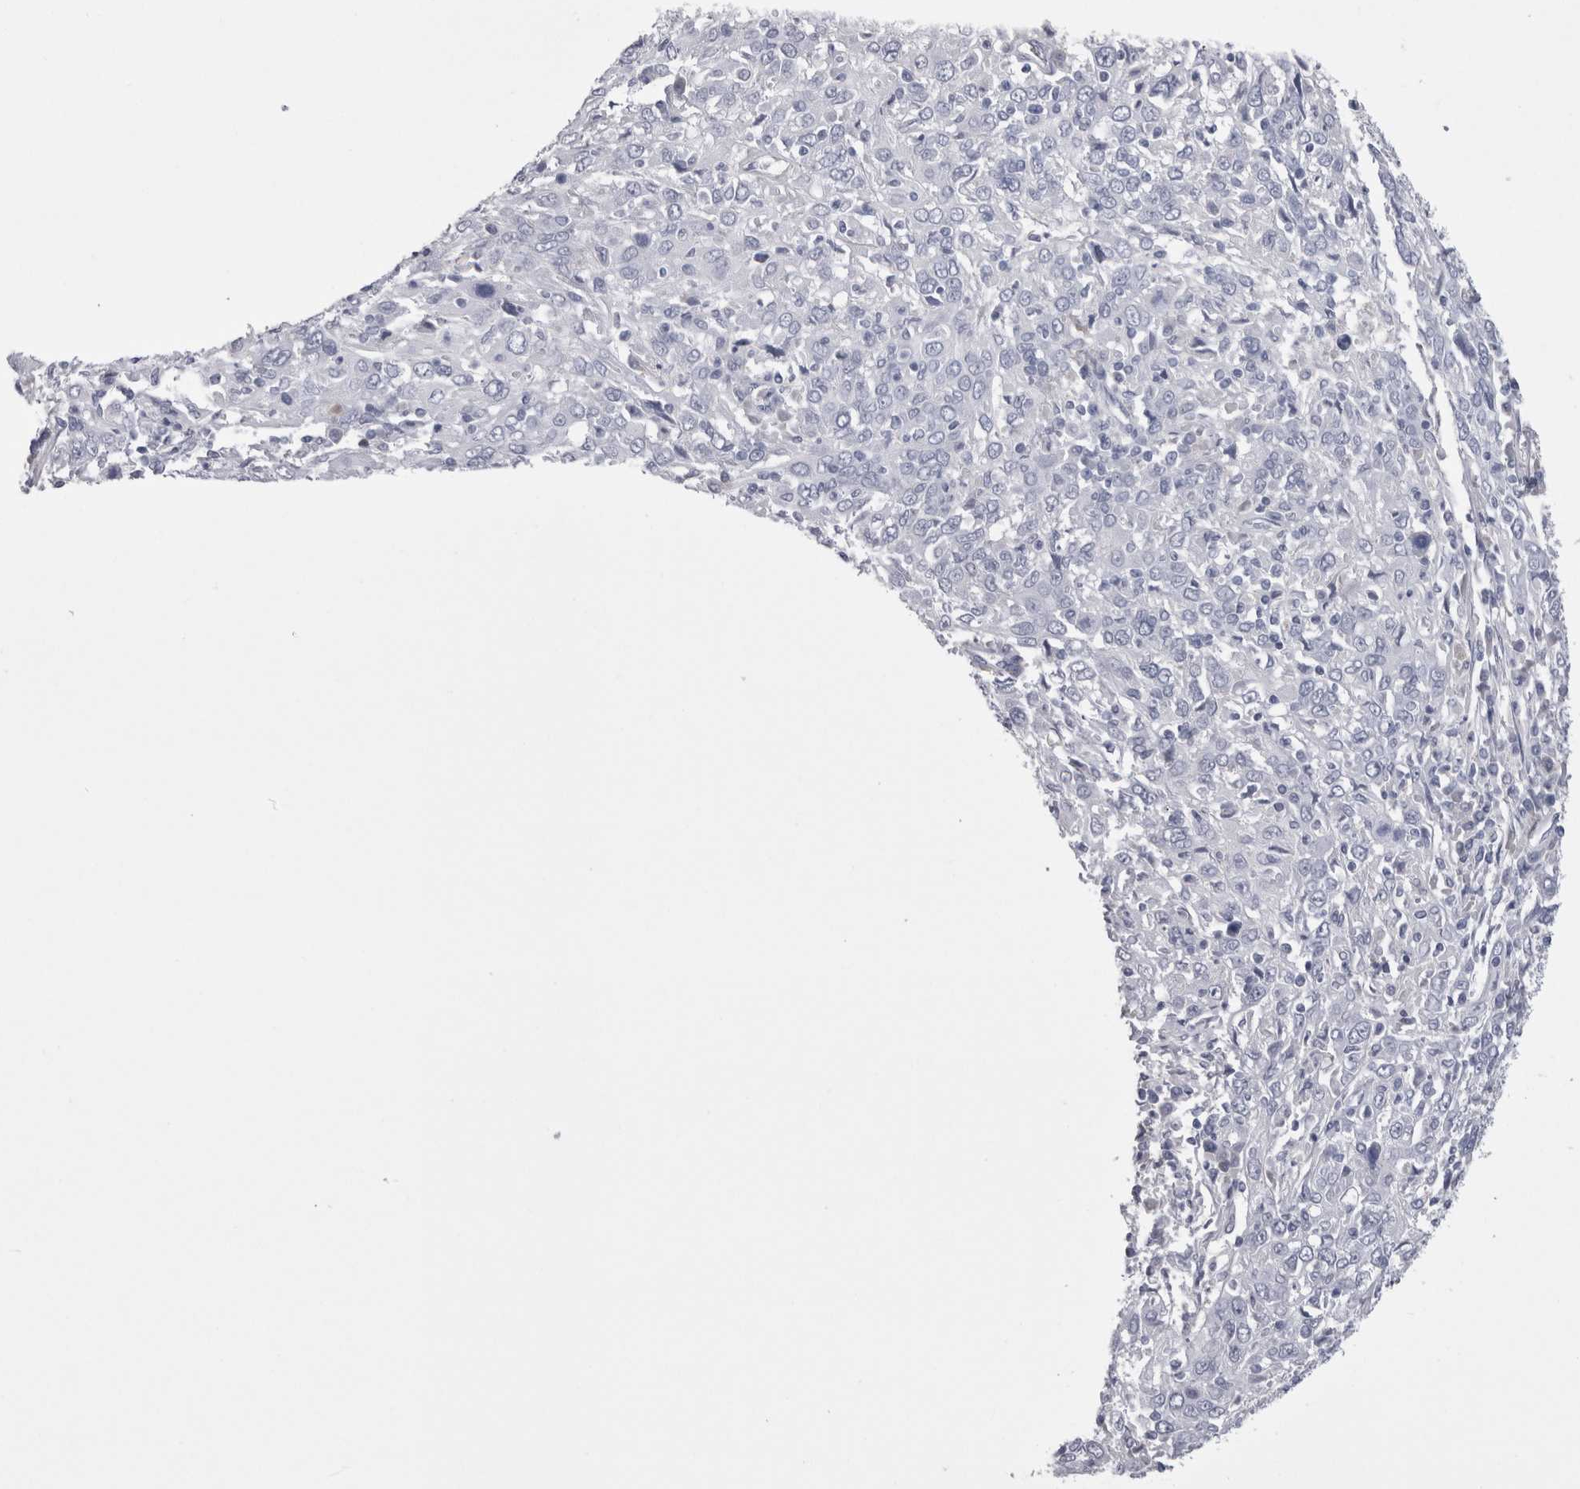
{"staining": {"intensity": "negative", "quantity": "none", "location": "none"}, "tissue": "cervical cancer", "cell_type": "Tumor cells", "image_type": "cancer", "snomed": [{"axis": "morphology", "description": "Squamous cell carcinoma, NOS"}, {"axis": "topography", "description": "Cervix"}], "caption": "This is an immunohistochemistry photomicrograph of cervical squamous cell carcinoma. There is no expression in tumor cells.", "gene": "CDHR5", "patient": {"sex": "female", "age": 46}}